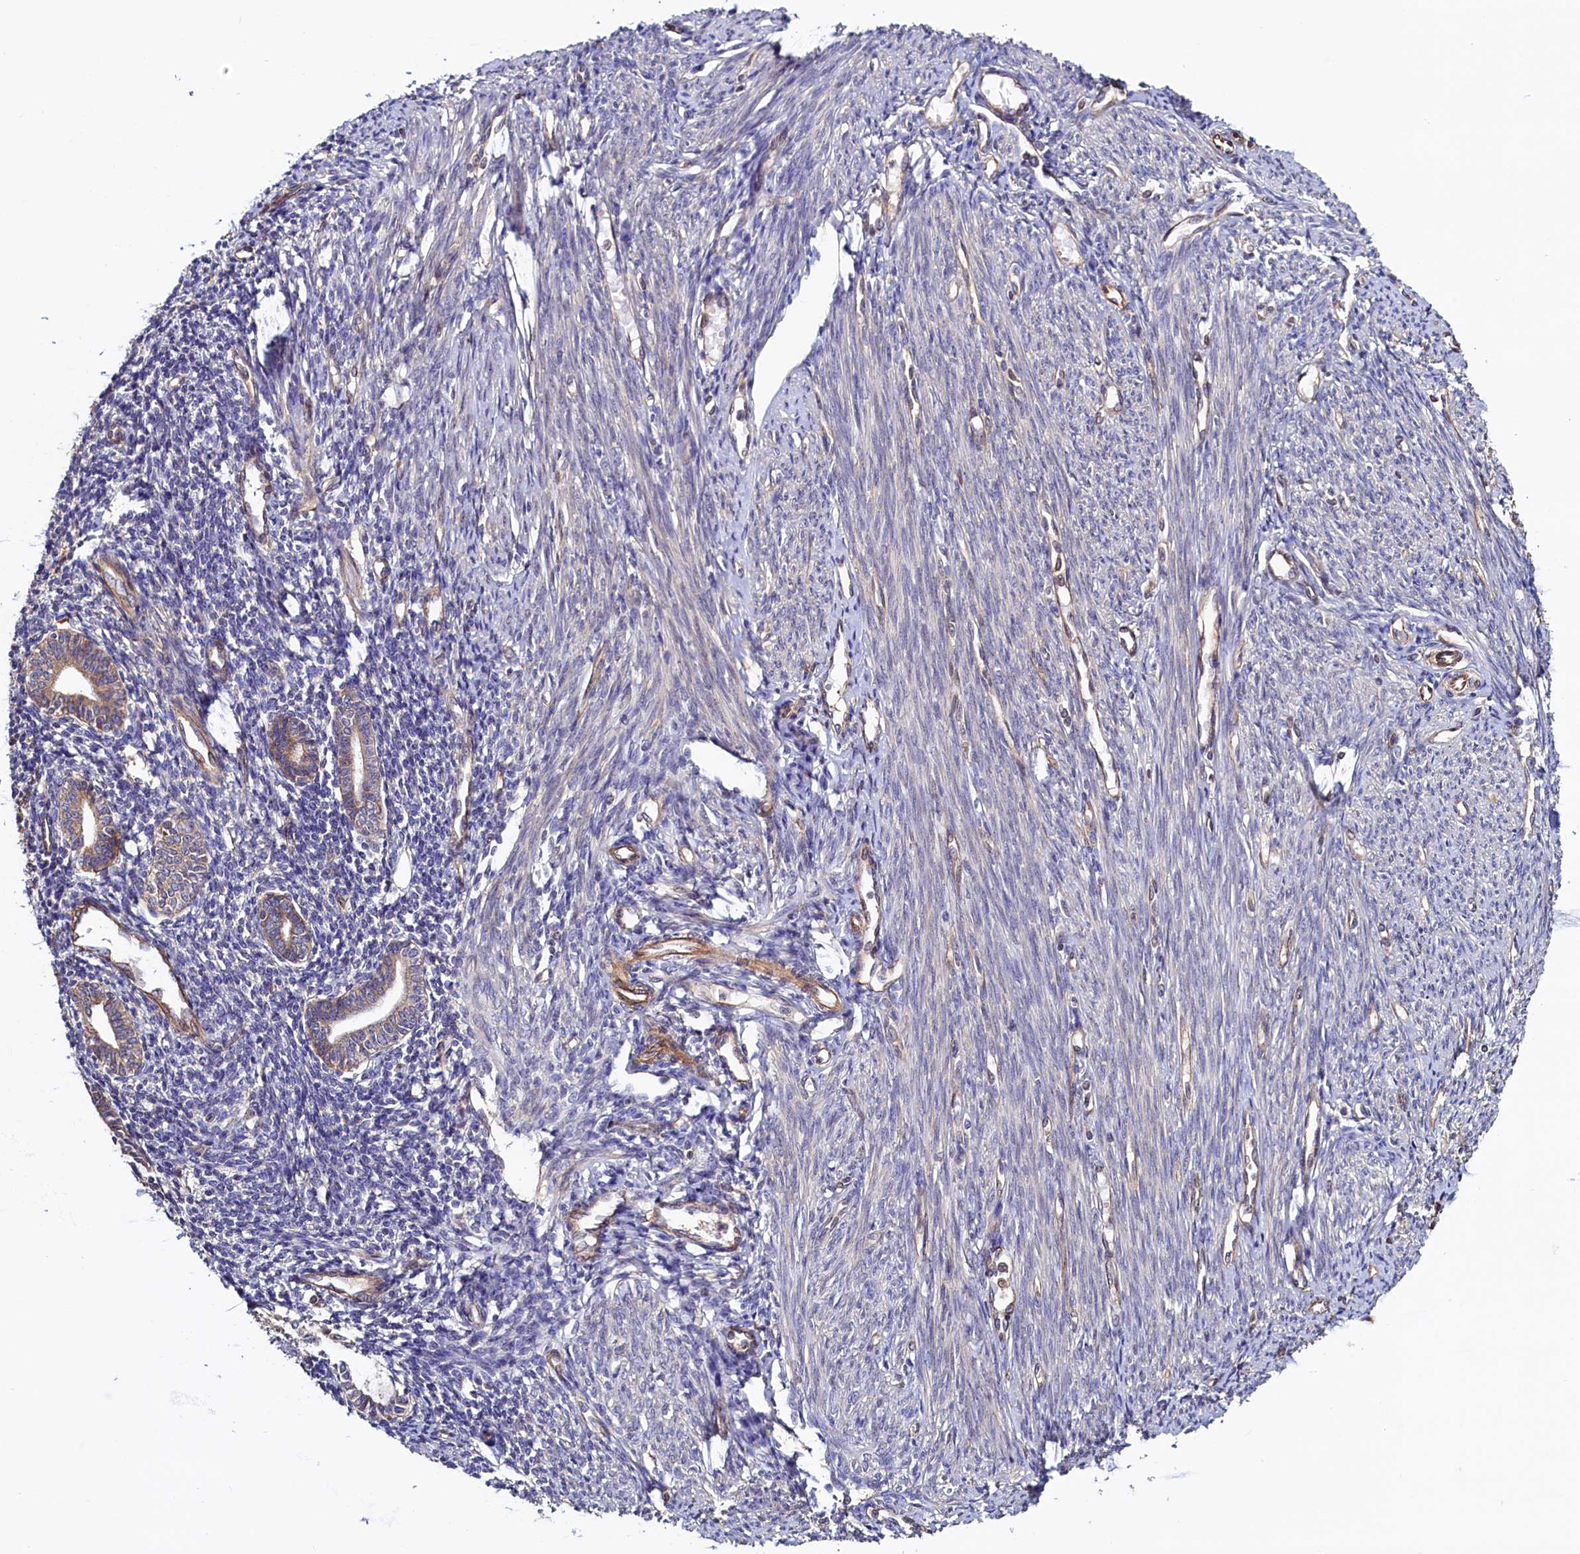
{"staining": {"intensity": "weak", "quantity": "25%-75%", "location": "cytoplasmic/membranous"}, "tissue": "endometrium", "cell_type": "Cells in endometrial stroma", "image_type": "normal", "snomed": [{"axis": "morphology", "description": "Normal tissue, NOS"}, {"axis": "topography", "description": "Endometrium"}], "caption": "This photomicrograph displays IHC staining of benign human endometrium, with low weak cytoplasmic/membranous positivity in about 25%-75% of cells in endometrial stroma.", "gene": "ATXN2L", "patient": {"sex": "female", "age": 56}}